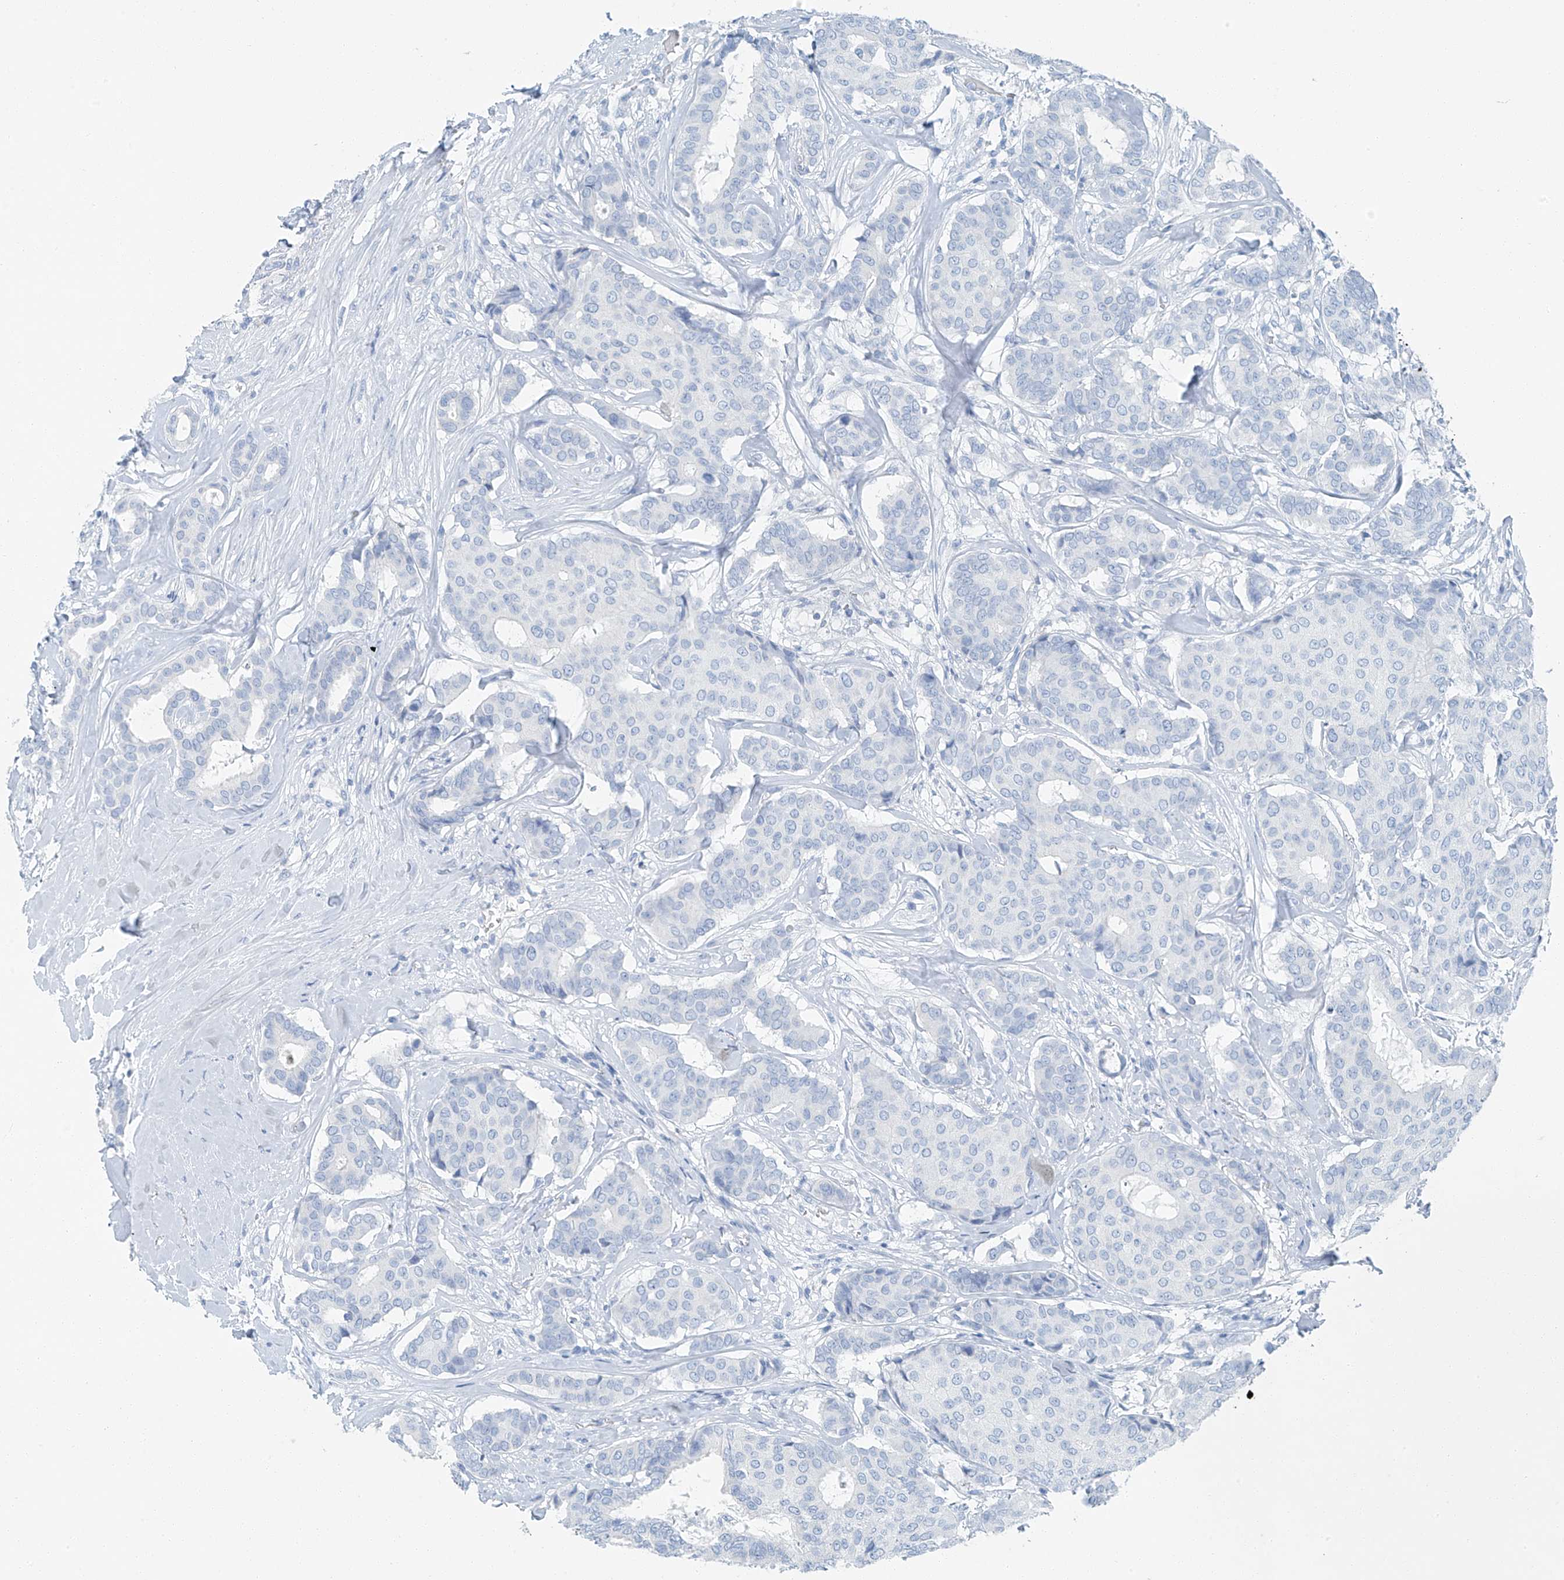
{"staining": {"intensity": "negative", "quantity": "none", "location": "none"}, "tissue": "breast cancer", "cell_type": "Tumor cells", "image_type": "cancer", "snomed": [{"axis": "morphology", "description": "Duct carcinoma"}, {"axis": "topography", "description": "Breast"}], "caption": "IHC of human infiltrating ductal carcinoma (breast) shows no positivity in tumor cells. Nuclei are stained in blue.", "gene": "C1orf87", "patient": {"sex": "female", "age": 75}}